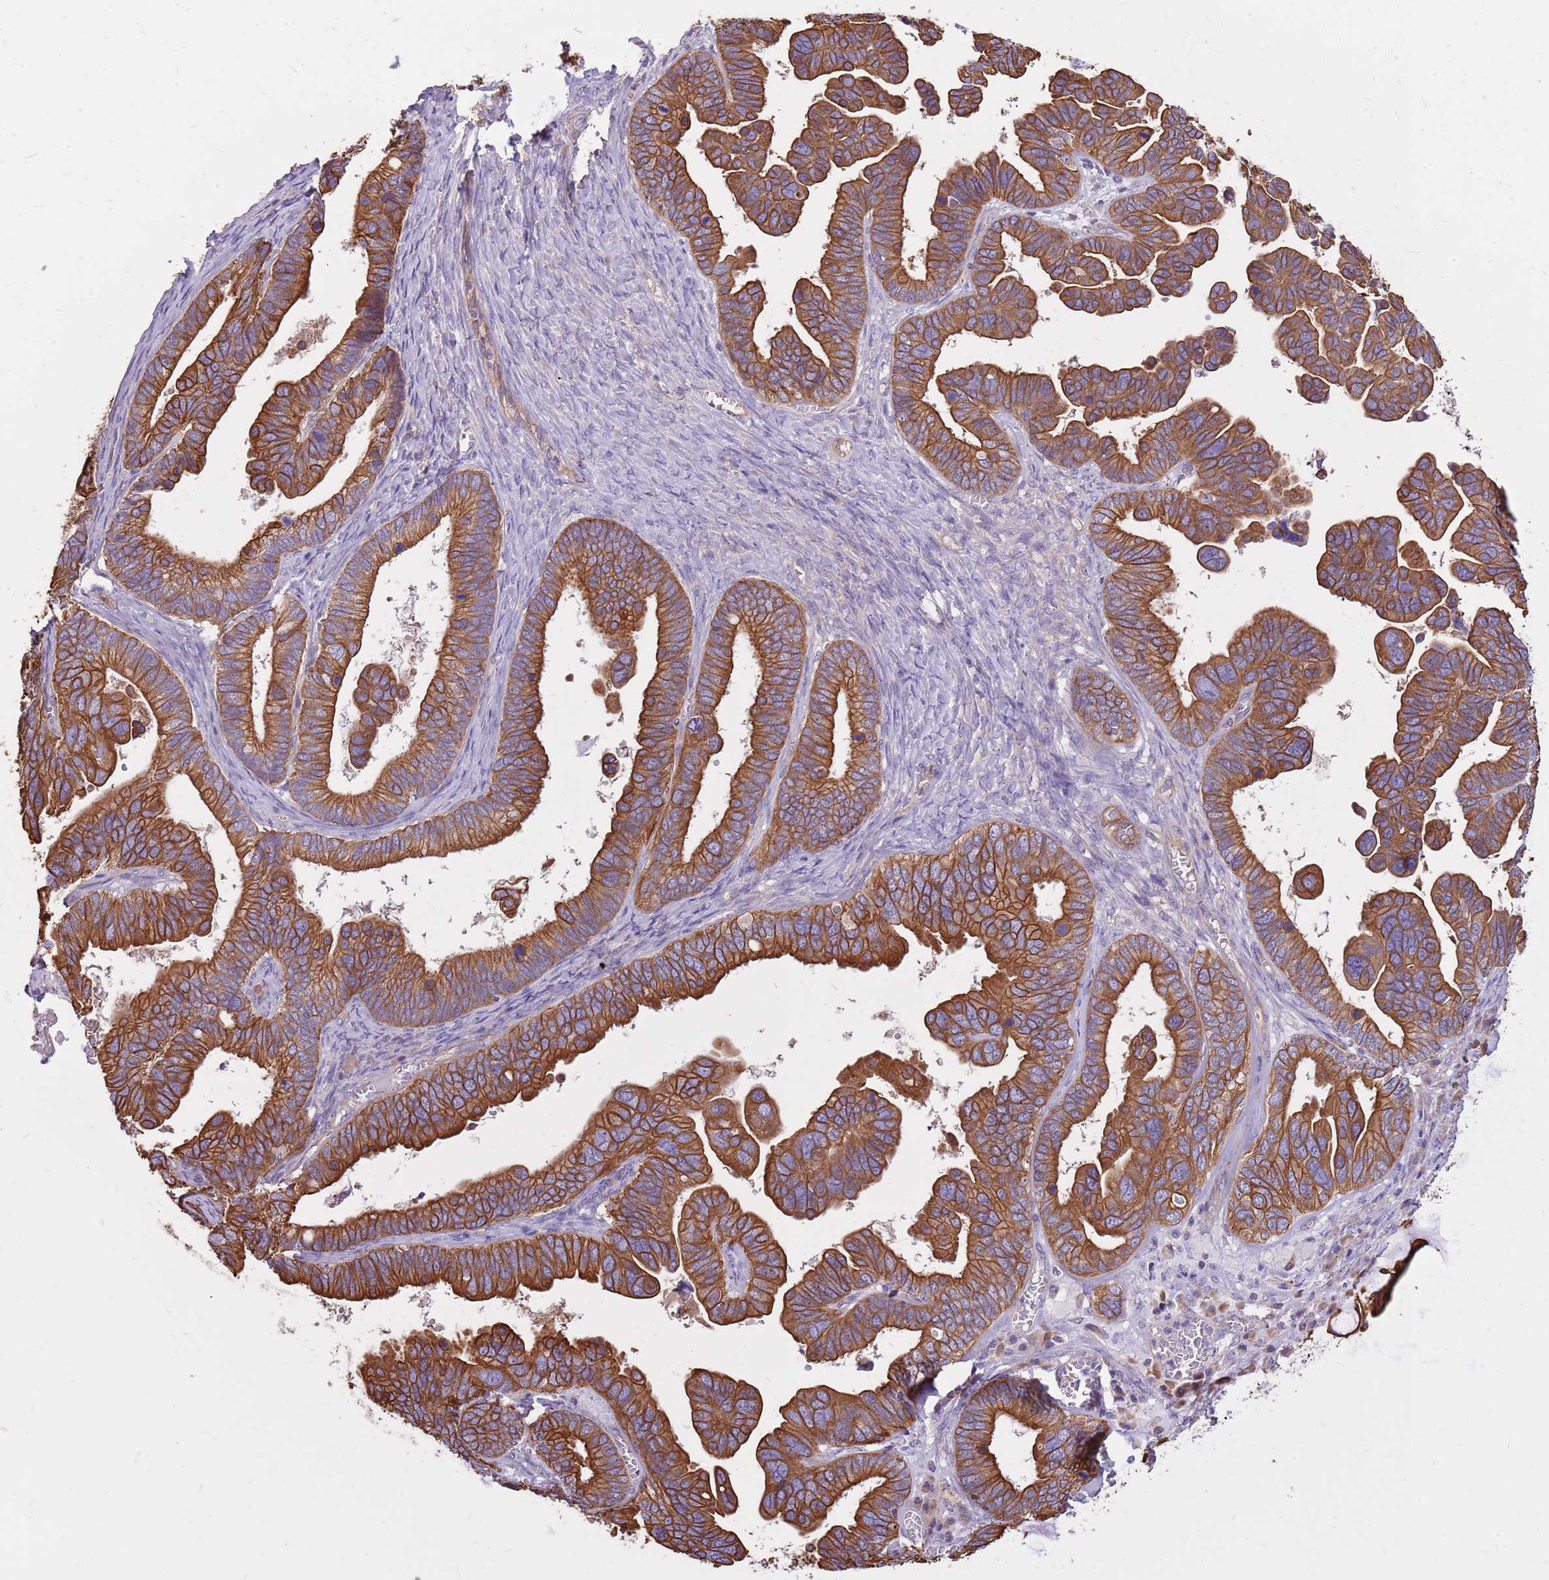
{"staining": {"intensity": "strong", "quantity": ">75%", "location": "cytoplasmic/membranous"}, "tissue": "ovarian cancer", "cell_type": "Tumor cells", "image_type": "cancer", "snomed": [{"axis": "morphology", "description": "Cystadenocarcinoma, serous, NOS"}, {"axis": "topography", "description": "Ovary"}], "caption": "IHC histopathology image of neoplastic tissue: human serous cystadenocarcinoma (ovarian) stained using IHC reveals high levels of strong protein expression localized specifically in the cytoplasmic/membranous of tumor cells, appearing as a cytoplasmic/membranous brown color.", "gene": "WASHC4", "patient": {"sex": "female", "age": 56}}